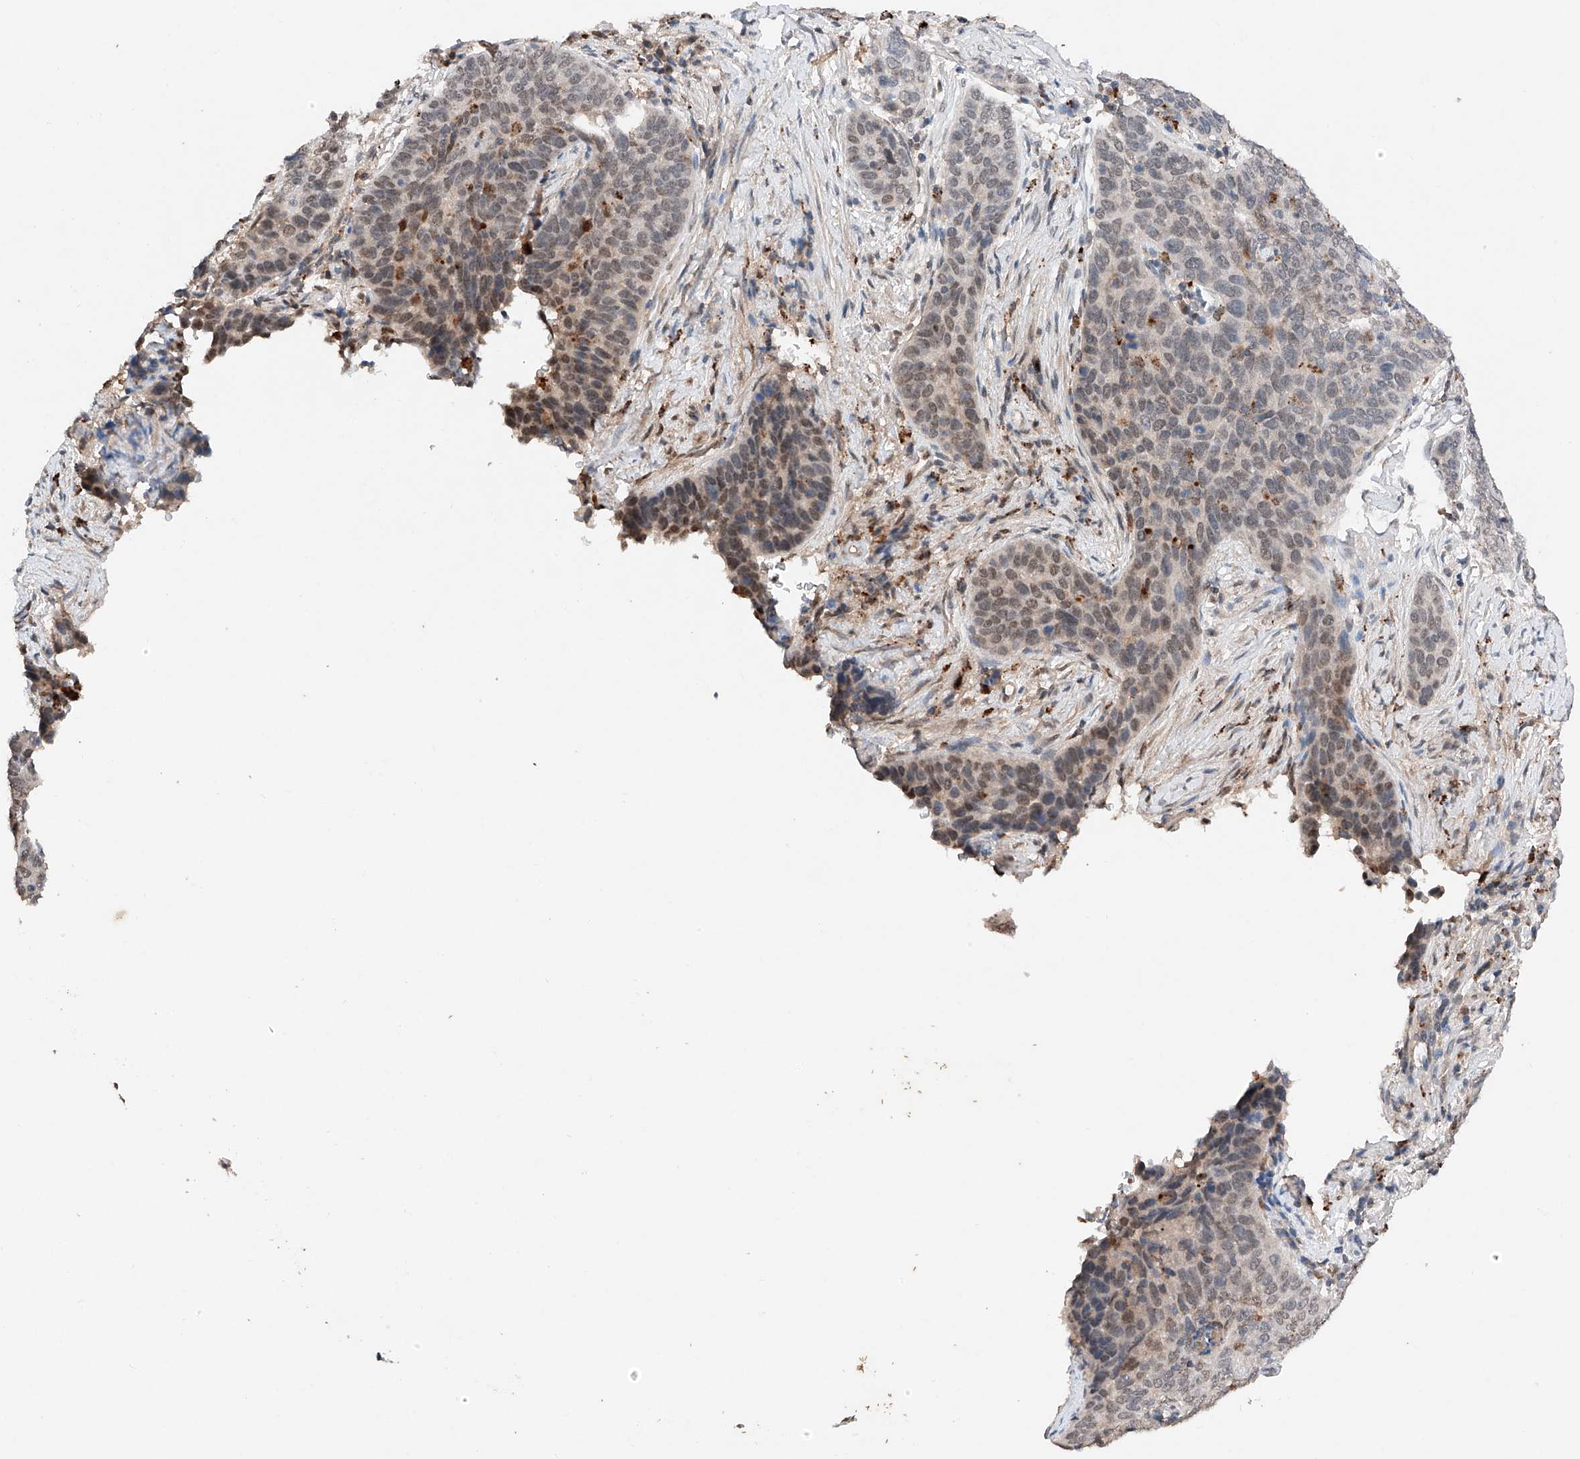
{"staining": {"intensity": "moderate", "quantity": "<25%", "location": "nuclear"}, "tissue": "cervical cancer", "cell_type": "Tumor cells", "image_type": "cancer", "snomed": [{"axis": "morphology", "description": "Squamous cell carcinoma, NOS"}, {"axis": "topography", "description": "Cervix"}], "caption": "Moderate nuclear positivity is appreciated in approximately <25% of tumor cells in cervical squamous cell carcinoma.", "gene": "TBX4", "patient": {"sex": "female", "age": 60}}